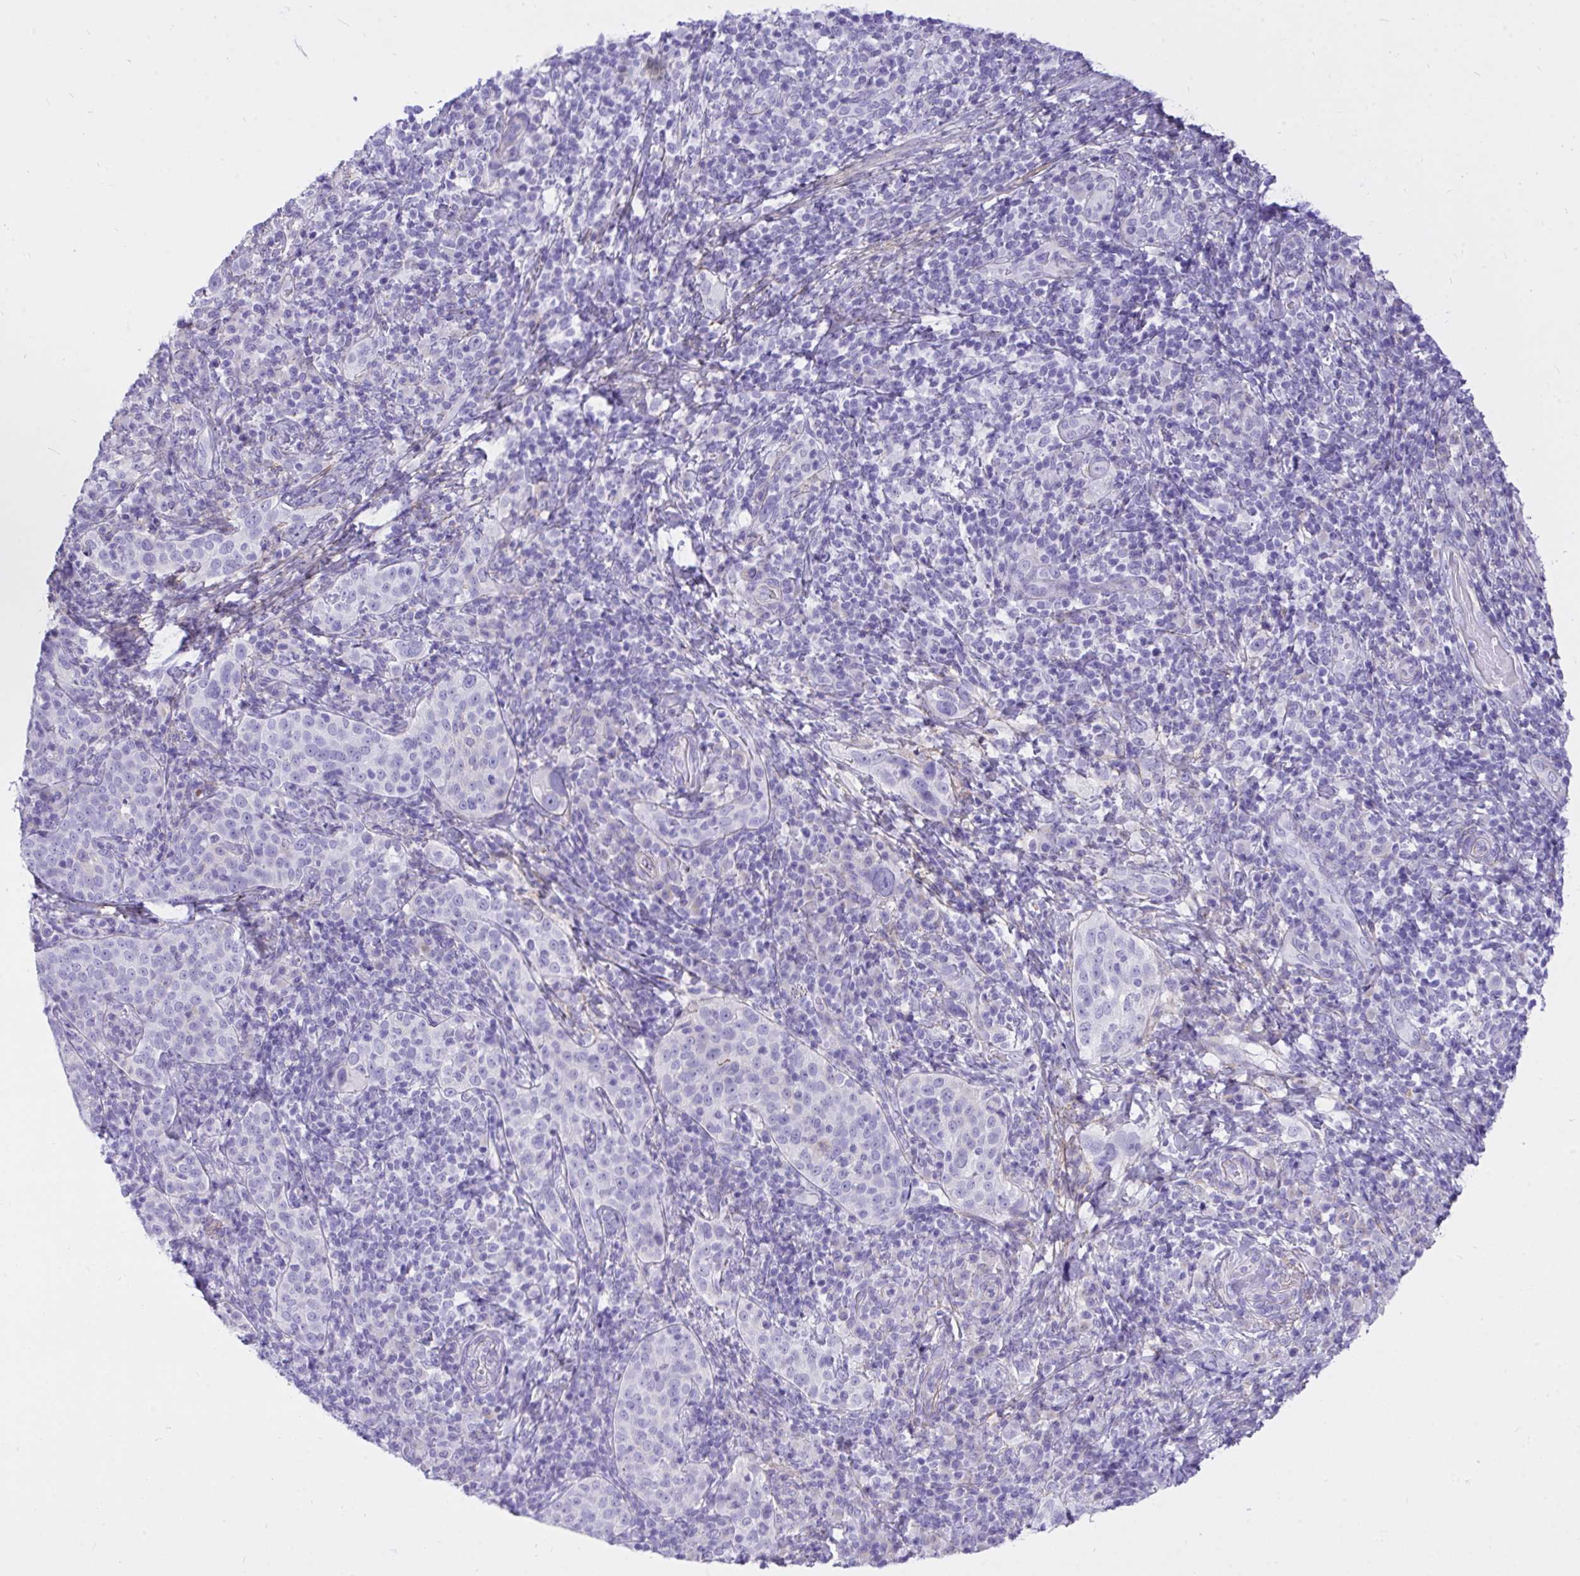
{"staining": {"intensity": "negative", "quantity": "none", "location": "none"}, "tissue": "cervical cancer", "cell_type": "Tumor cells", "image_type": "cancer", "snomed": [{"axis": "morphology", "description": "Squamous cell carcinoma, NOS"}, {"axis": "topography", "description": "Cervix"}], "caption": "Tumor cells show no significant staining in squamous cell carcinoma (cervical).", "gene": "TLN2", "patient": {"sex": "female", "age": 75}}